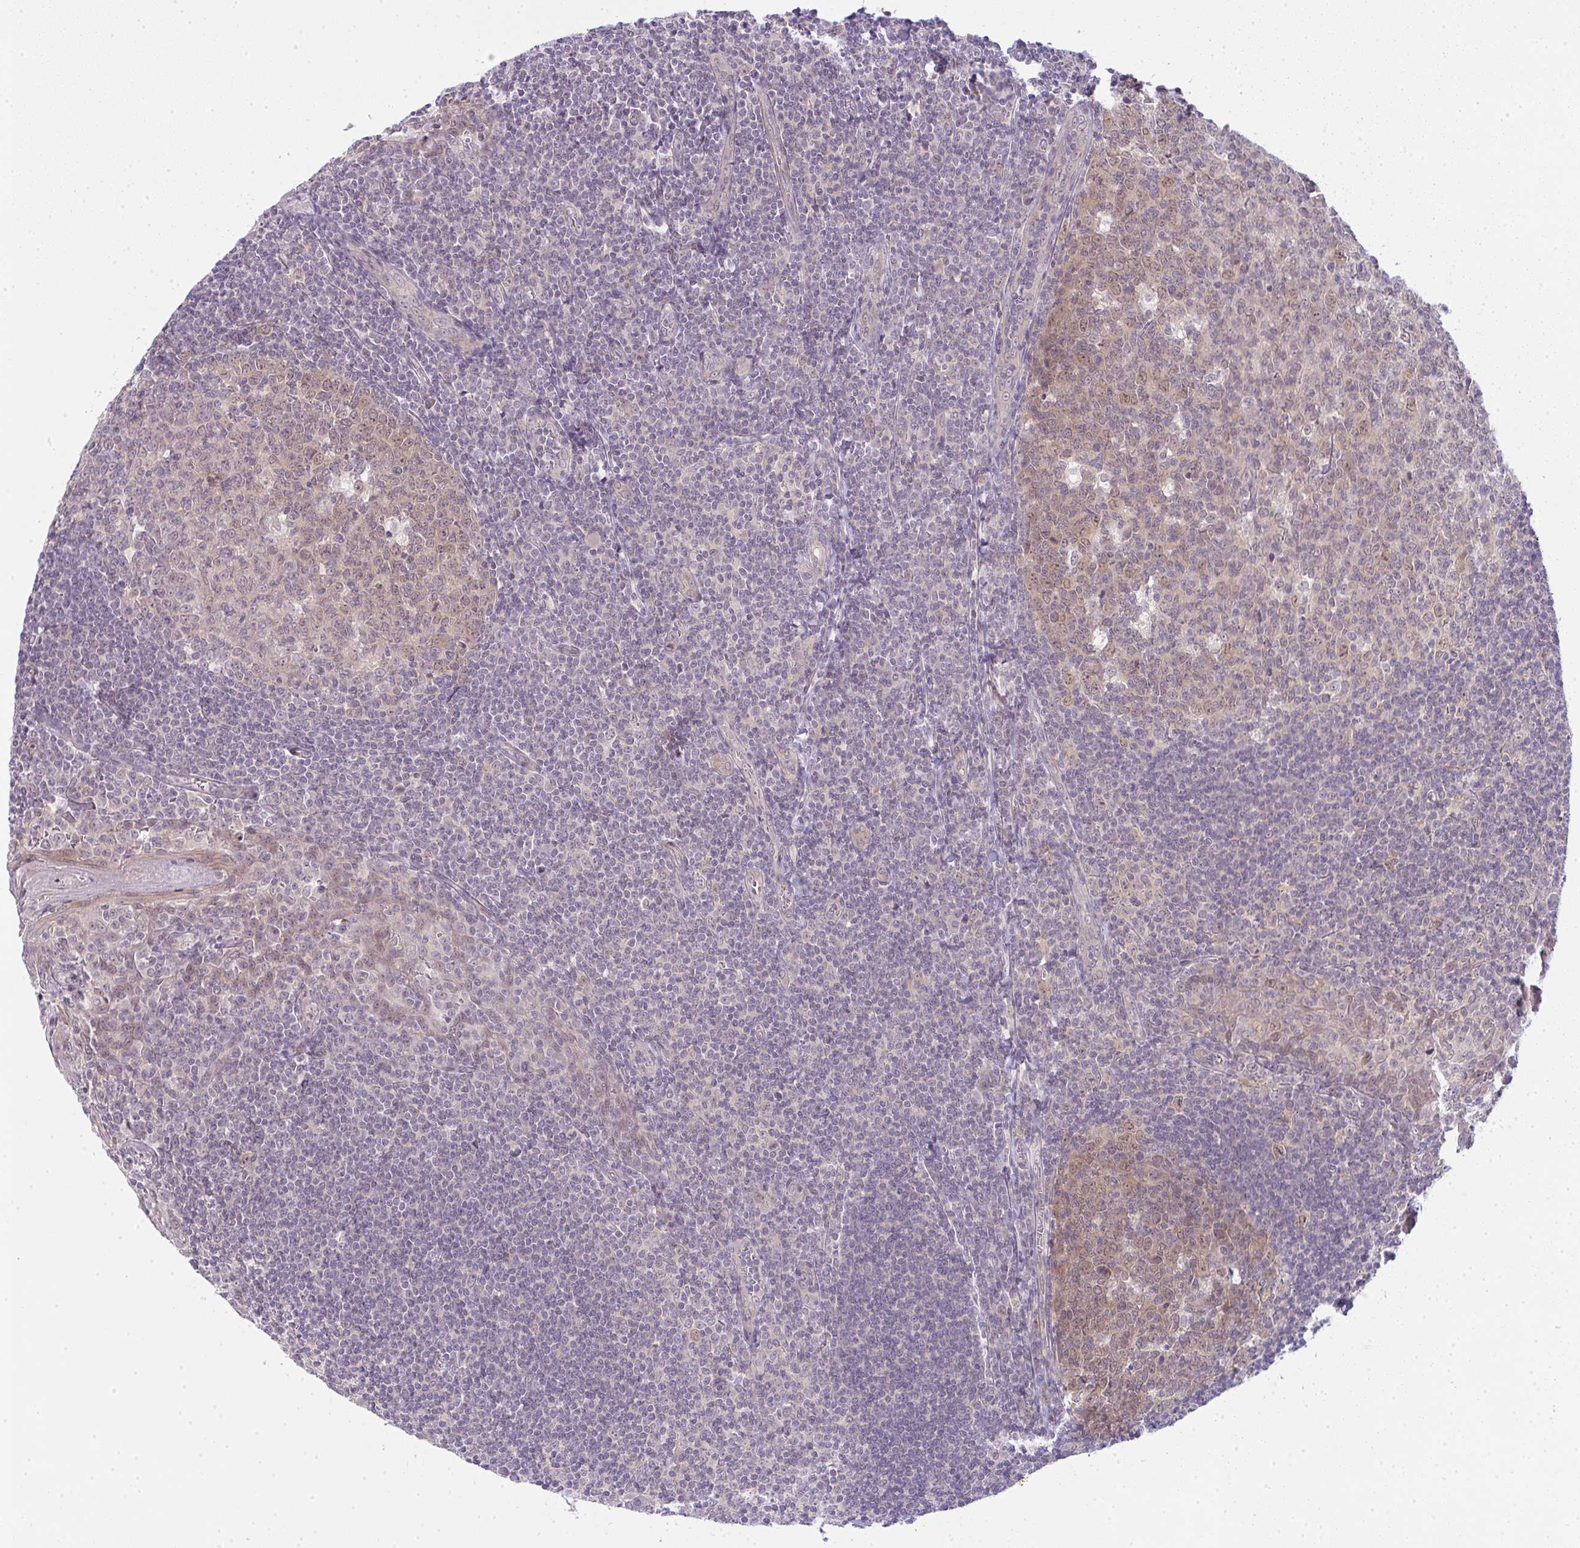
{"staining": {"intensity": "weak", "quantity": "25%-75%", "location": "nuclear"}, "tissue": "tonsil", "cell_type": "Germinal center cells", "image_type": "normal", "snomed": [{"axis": "morphology", "description": "Normal tissue, NOS"}, {"axis": "topography", "description": "Tonsil"}], "caption": "Immunohistochemical staining of benign tonsil demonstrates low levels of weak nuclear expression in about 25%-75% of germinal center cells. The staining was performed using DAB to visualize the protein expression in brown, while the nuclei were stained in blue with hematoxylin (Magnification: 20x).", "gene": "CSE1L", "patient": {"sex": "male", "age": 27}}